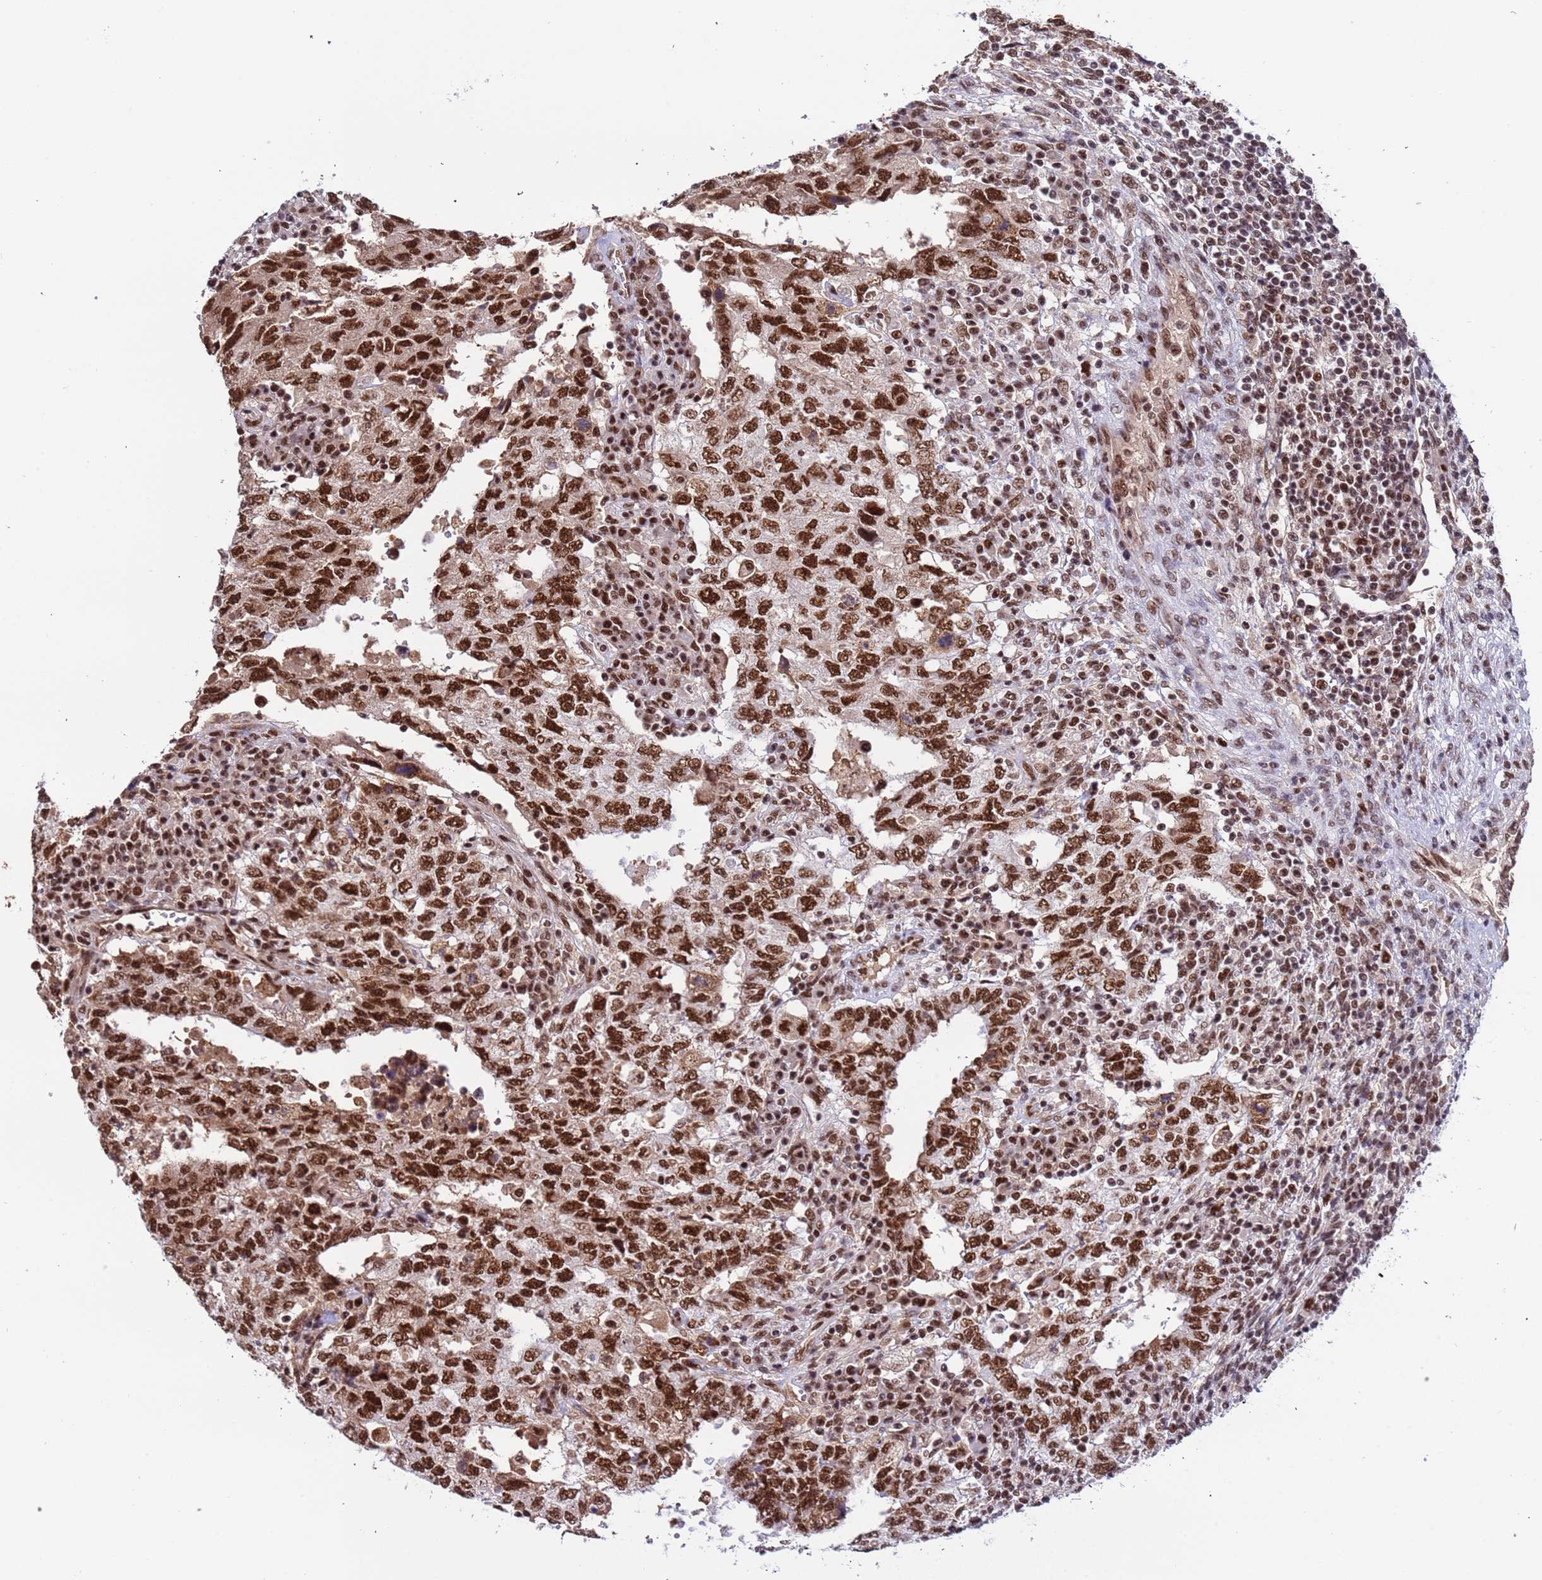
{"staining": {"intensity": "strong", "quantity": ">75%", "location": "nuclear"}, "tissue": "testis cancer", "cell_type": "Tumor cells", "image_type": "cancer", "snomed": [{"axis": "morphology", "description": "Carcinoma, Embryonal, NOS"}, {"axis": "topography", "description": "Testis"}], "caption": "Protein staining of testis cancer tissue demonstrates strong nuclear positivity in about >75% of tumor cells.", "gene": "SRRT", "patient": {"sex": "male", "age": 26}}